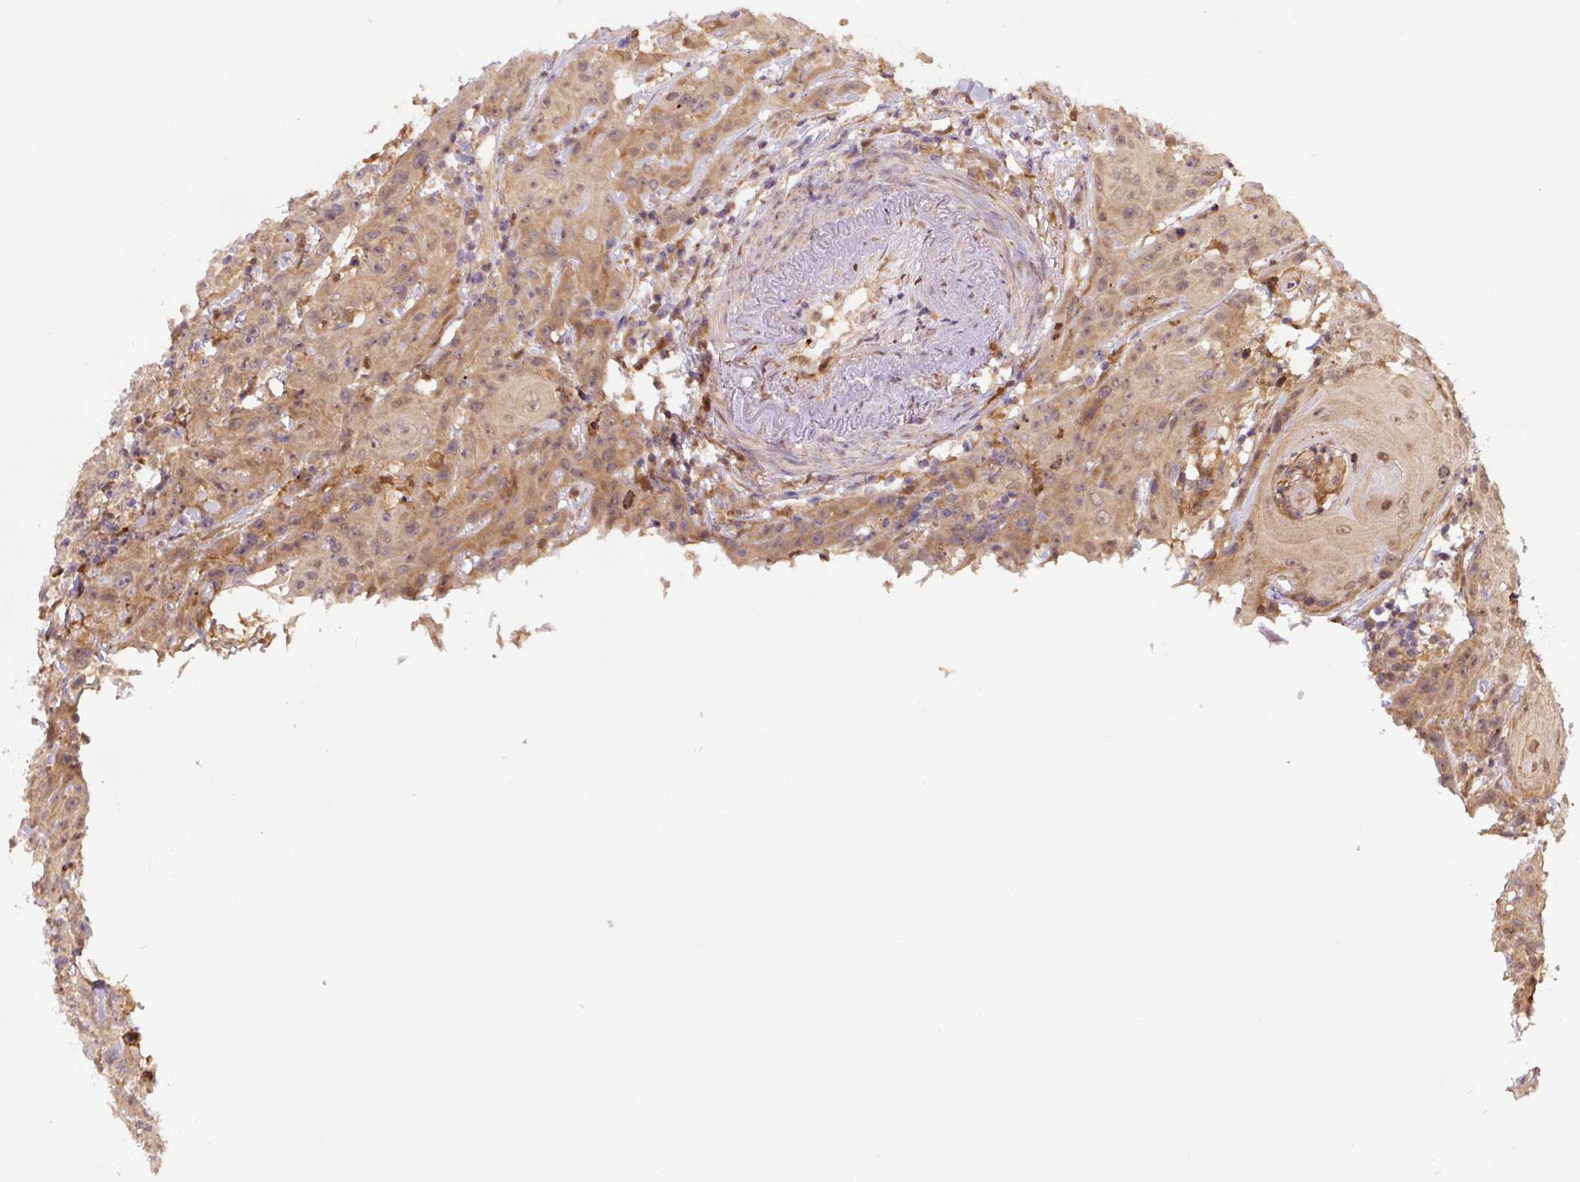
{"staining": {"intensity": "moderate", "quantity": "25%-75%", "location": "cytoplasmic/membranous,nuclear"}, "tissue": "head and neck cancer", "cell_type": "Tumor cells", "image_type": "cancer", "snomed": [{"axis": "morphology", "description": "Squamous cell carcinoma, NOS"}, {"axis": "topography", "description": "Skin"}, {"axis": "topography", "description": "Head-Neck"}], "caption": "Squamous cell carcinoma (head and neck) was stained to show a protein in brown. There is medium levels of moderate cytoplasmic/membranous and nuclear expression in approximately 25%-75% of tumor cells. The protein of interest is stained brown, and the nuclei are stained in blue (DAB (3,3'-diaminobenzidine) IHC with brightfield microscopy, high magnification).", "gene": "ZSWIM7", "patient": {"sex": "male", "age": 80}}